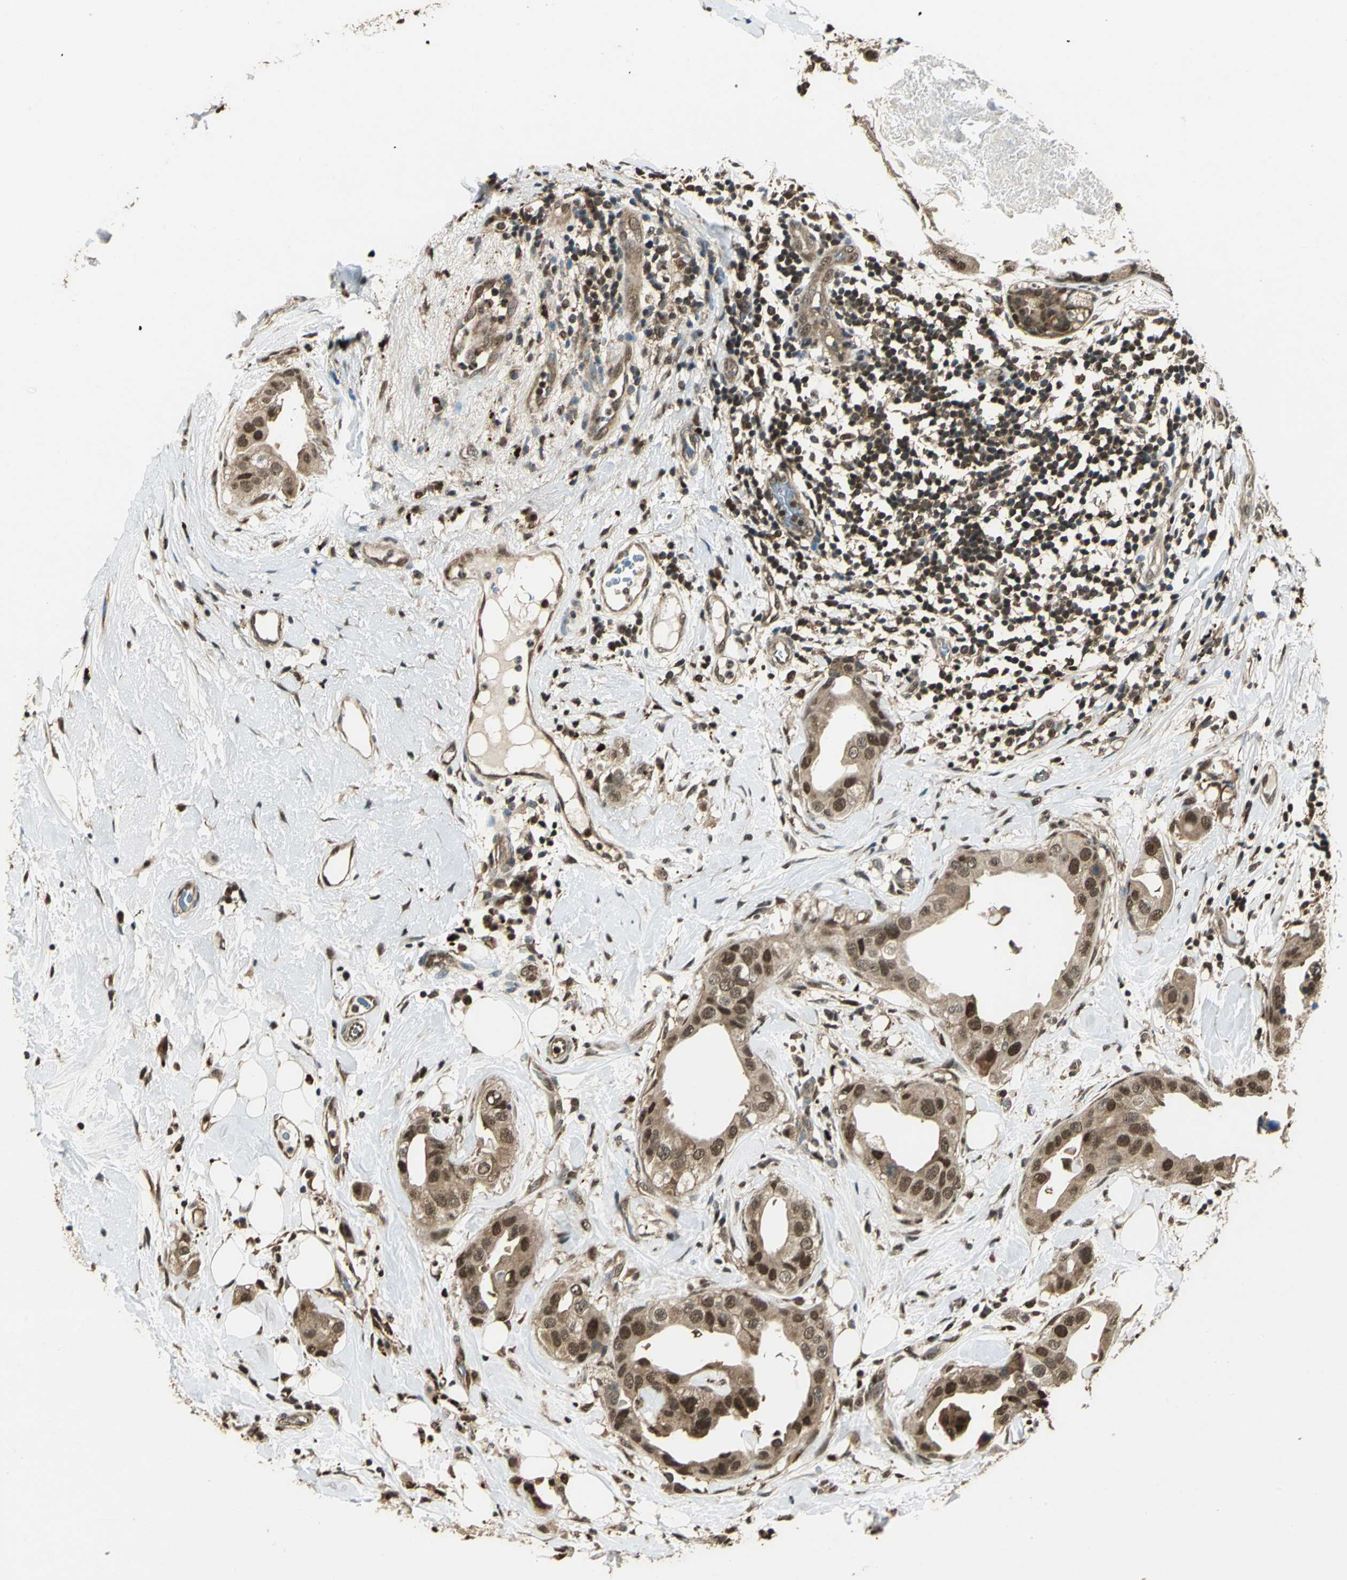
{"staining": {"intensity": "moderate", "quantity": ">75%", "location": "cytoplasmic/membranous,nuclear"}, "tissue": "breast cancer", "cell_type": "Tumor cells", "image_type": "cancer", "snomed": [{"axis": "morphology", "description": "Duct carcinoma"}, {"axis": "topography", "description": "Breast"}], "caption": "Breast cancer stained for a protein (brown) demonstrates moderate cytoplasmic/membranous and nuclear positive positivity in about >75% of tumor cells.", "gene": "PPP1R13L", "patient": {"sex": "female", "age": 40}}